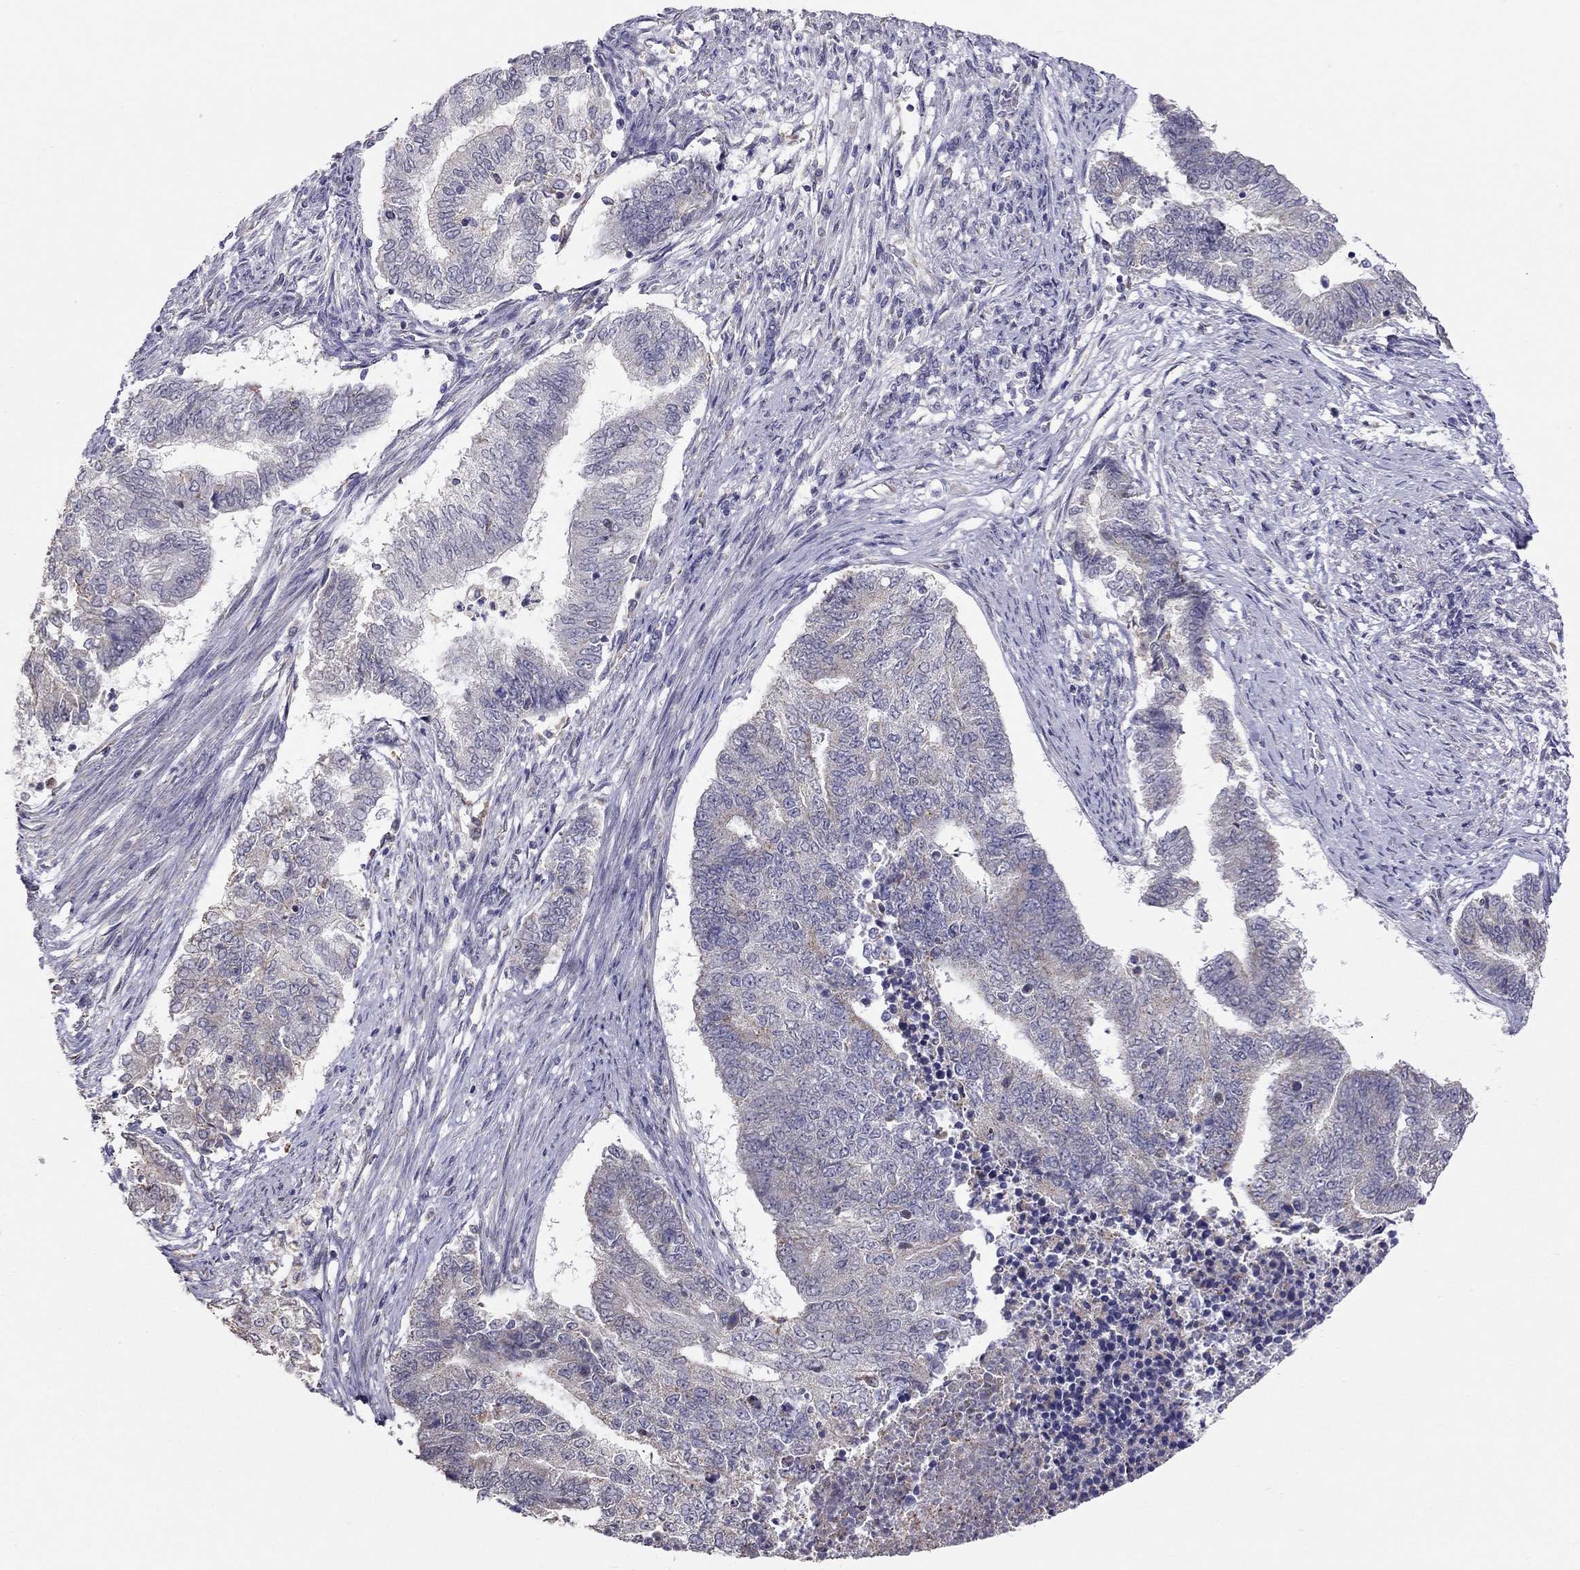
{"staining": {"intensity": "negative", "quantity": "none", "location": "none"}, "tissue": "endometrial cancer", "cell_type": "Tumor cells", "image_type": "cancer", "snomed": [{"axis": "morphology", "description": "Adenocarcinoma, NOS"}, {"axis": "topography", "description": "Endometrium"}], "caption": "This is an immunohistochemistry image of adenocarcinoma (endometrial). There is no positivity in tumor cells.", "gene": "LRIT3", "patient": {"sex": "female", "age": 65}}